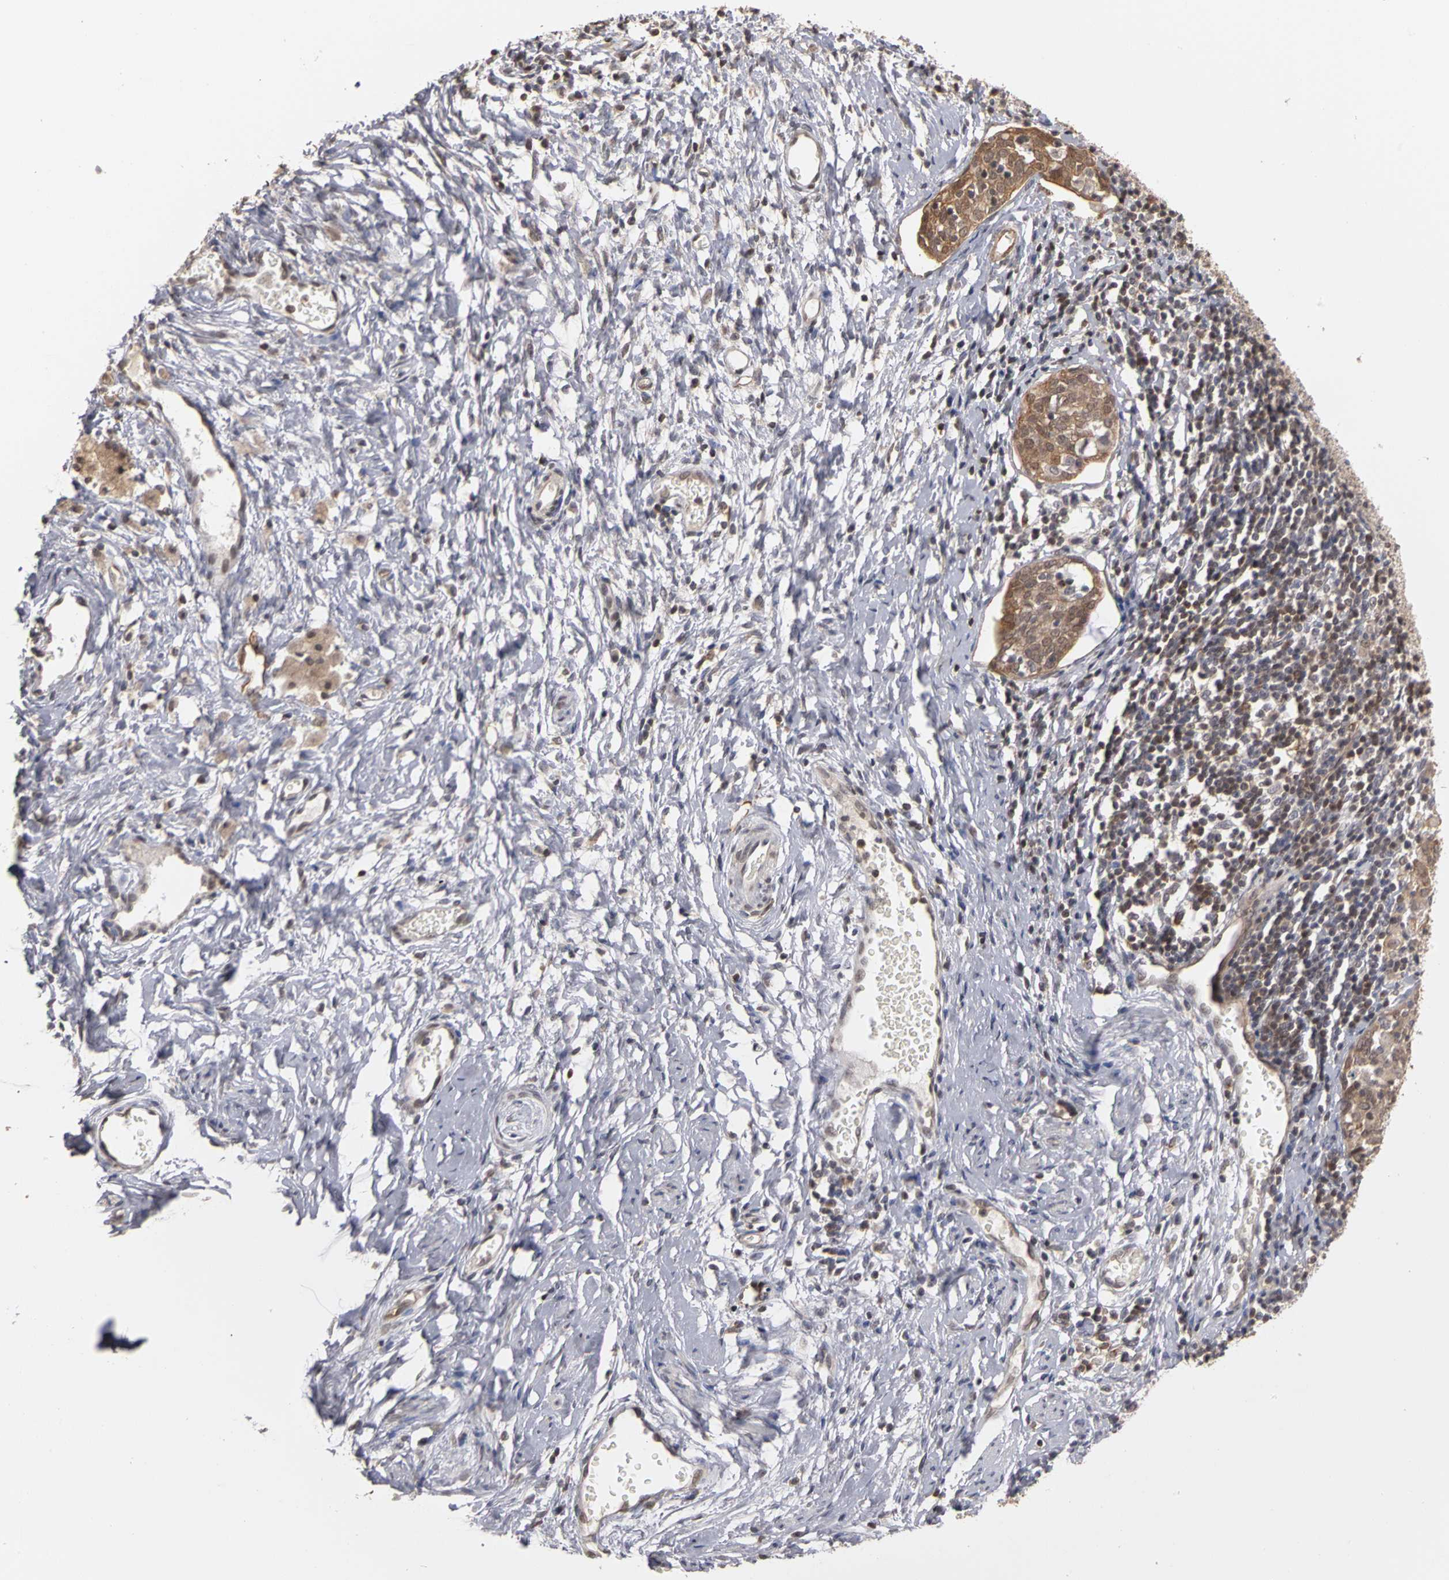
{"staining": {"intensity": "moderate", "quantity": ">75%", "location": "cytoplasmic/membranous,nuclear"}, "tissue": "cervical cancer", "cell_type": "Tumor cells", "image_type": "cancer", "snomed": [{"axis": "morphology", "description": "Normal tissue, NOS"}, {"axis": "morphology", "description": "Squamous cell carcinoma, NOS"}, {"axis": "topography", "description": "Cervix"}], "caption": "A brown stain highlights moderate cytoplasmic/membranous and nuclear positivity of a protein in cervical cancer tumor cells.", "gene": "PLEKHA1", "patient": {"sex": "female", "age": 67}}